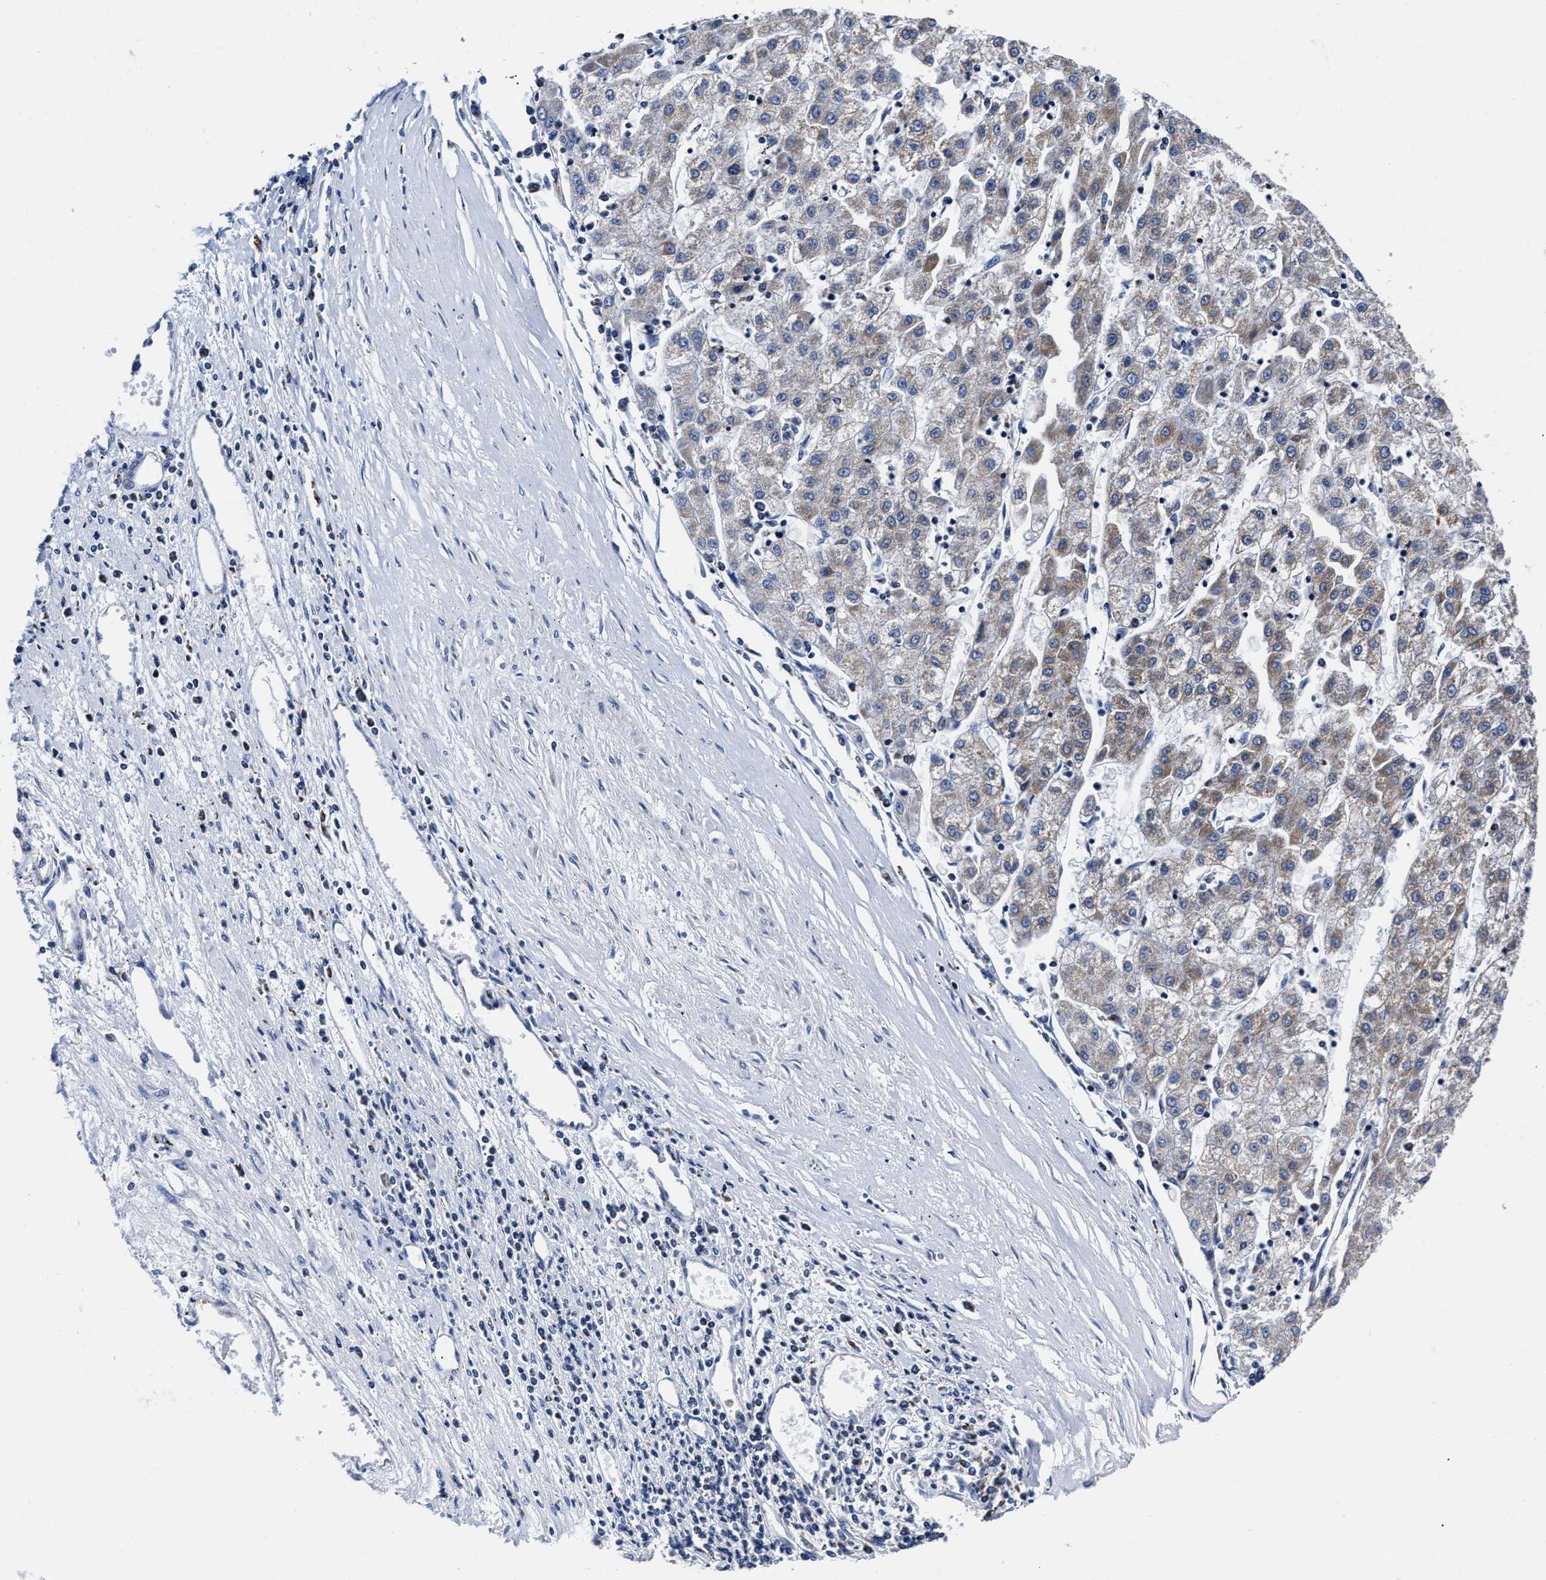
{"staining": {"intensity": "moderate", "quantity": "25%-75%", "location": "cytoplasmic/membranous"}, "tissue": "liver cancer", "cell_type": "Tumor cells", "image_type": "cancer", "snomed": [{"axis": "morphology", "description": "Carcinoma, Hepatocellular, NOS"}, {"axis": "topography", "description": "Liver"}], "caption": "Immunohistochemical staining of human liver cancer demonstrates moderate cytoplasmic/membranous protein expression in about 25%-75% of tumor cells.", "gene": "HINT2", "patient": {"sex": "male", "age": 72}}